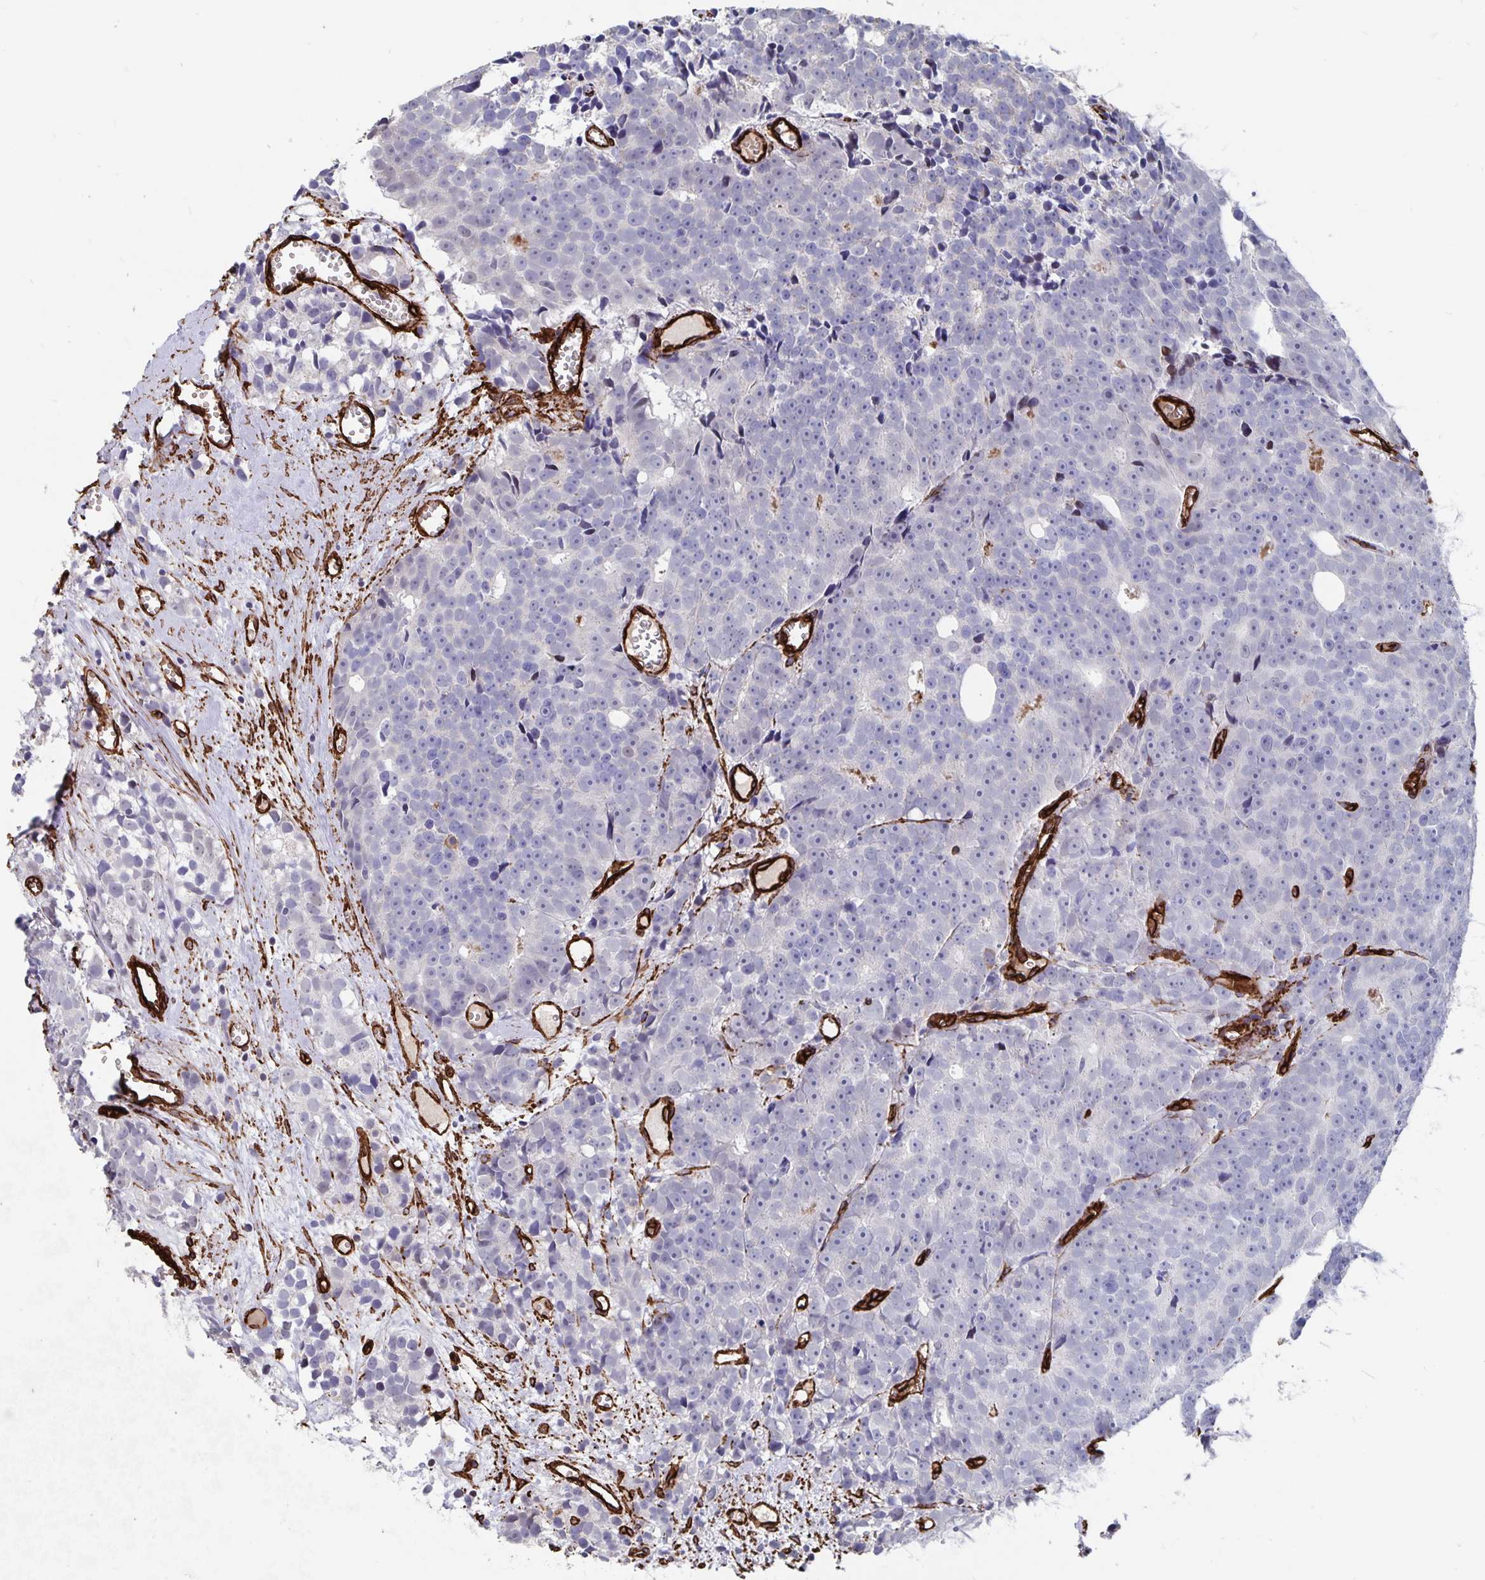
{"staining": {"intensity": "negative", "quantity": "none", "location": "none"}, "tissue": "prostate cancer", "cell_type": "Tumor cells", "image_type": "cancer", "snomed": [{"axis": "morphology", "description": "Adenocarcinoma, High grade"}, {"axis": "topography", "description": "Prostate"}], "caption": "A histopathology image of human high-grade adenocarcinoma (prostate) is negative for staining in tumor cells.", "gene": "DCHS2", "patient": {"sex": "male", "age": 77}}